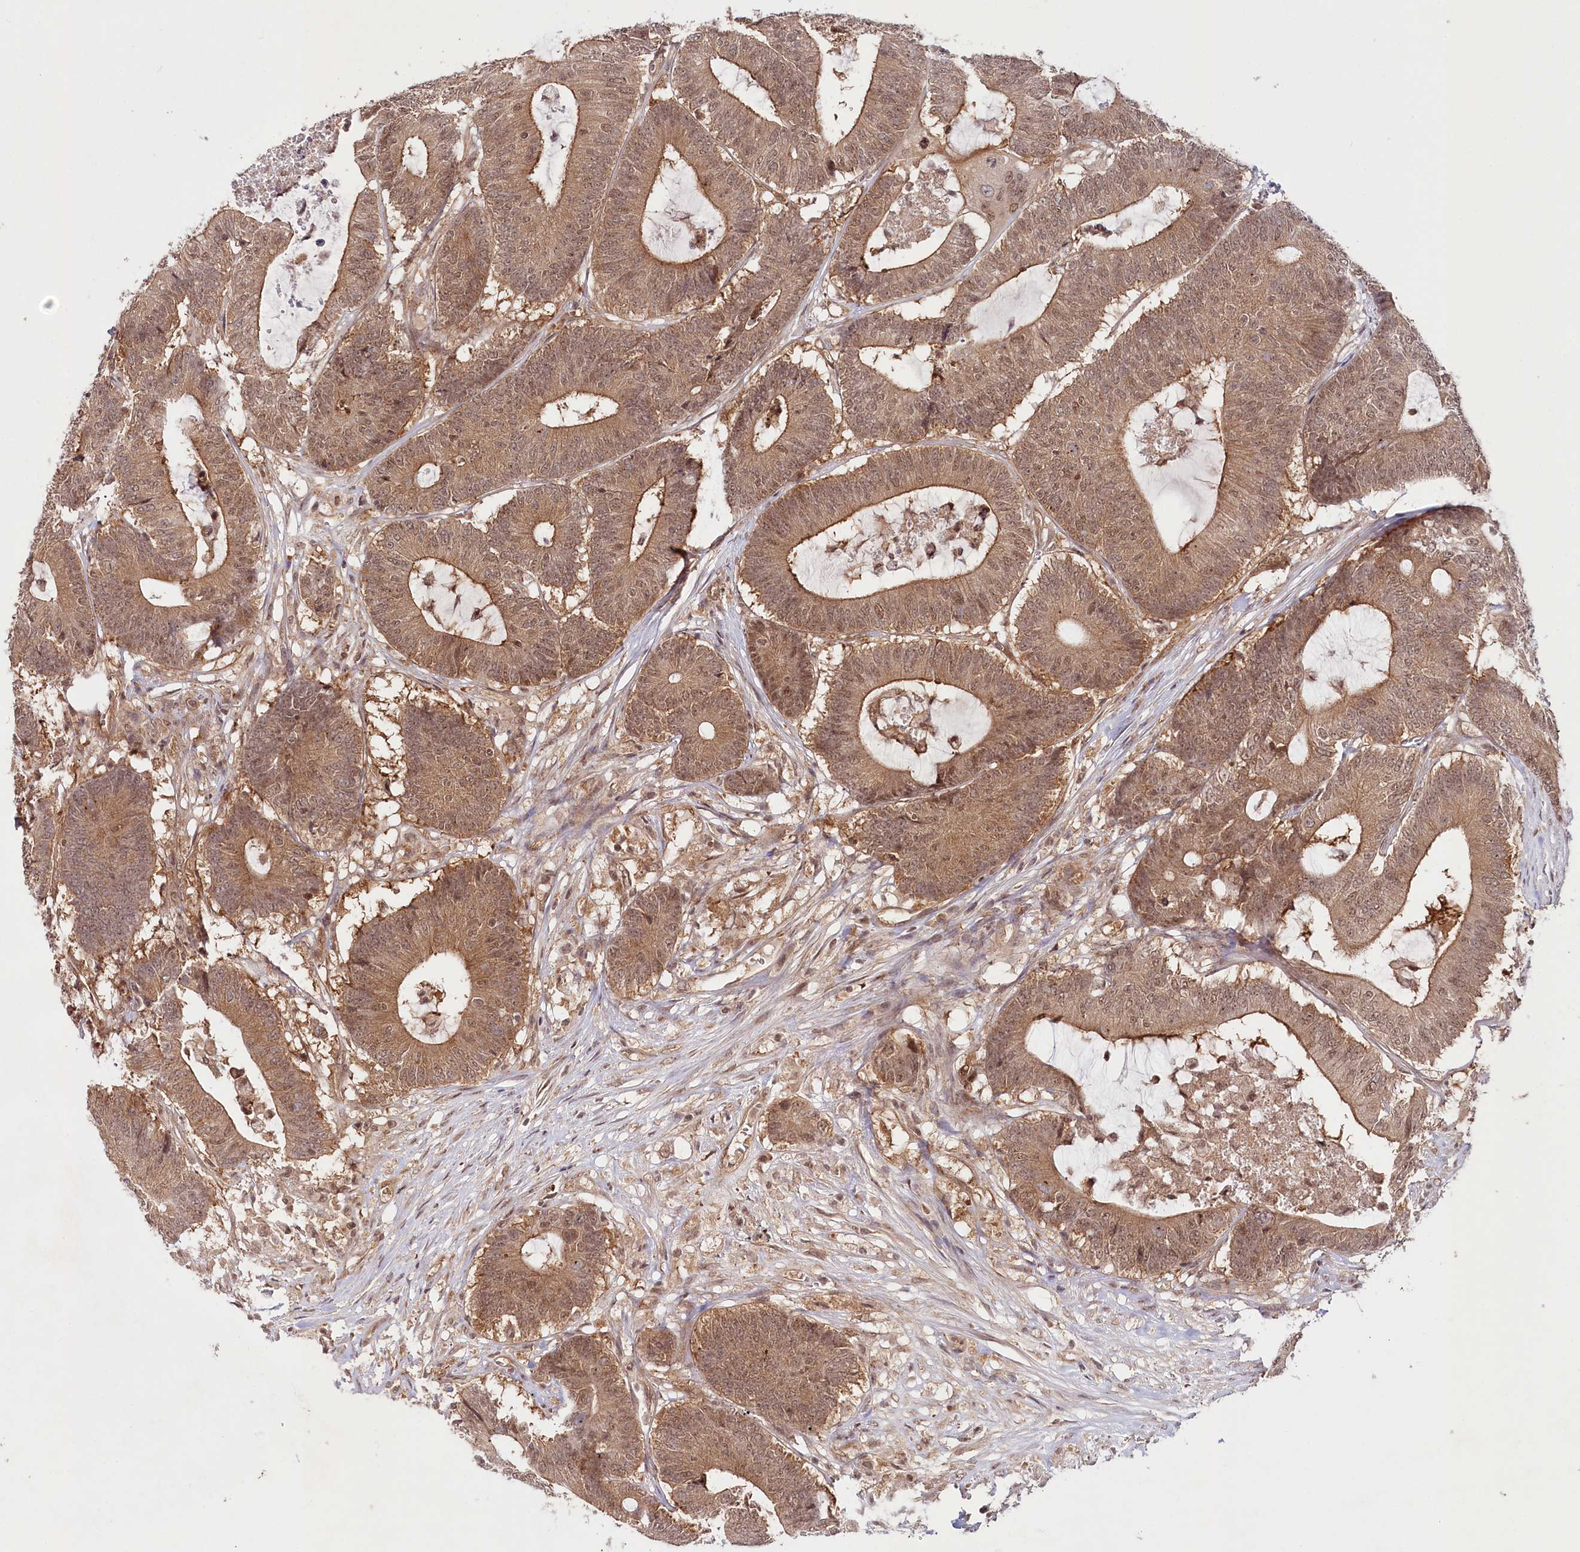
{"staining": {"intensity": "moderate", "quantity": ">75%", "location": "cytoplasmic/membranous,nuclear"}, "tissue": "colorectal cancer", "cell_type": "Tumor cells", "image_type": "cancer", "snomed": [{"axis": "morphology", "description": "Adenocarcinoma, NOS"}, {"axis": "topography", "description": "Colon"}], "caption": "A photomicrograph showing moderate cytoplasmic/membranous and nuclear expression in about >75% of tumor cells in colorectal cancer, as visualized by brown immunohistochemical staining.", "gene": "CCDC65", "patient": {"sex": "female", "age": 84}}